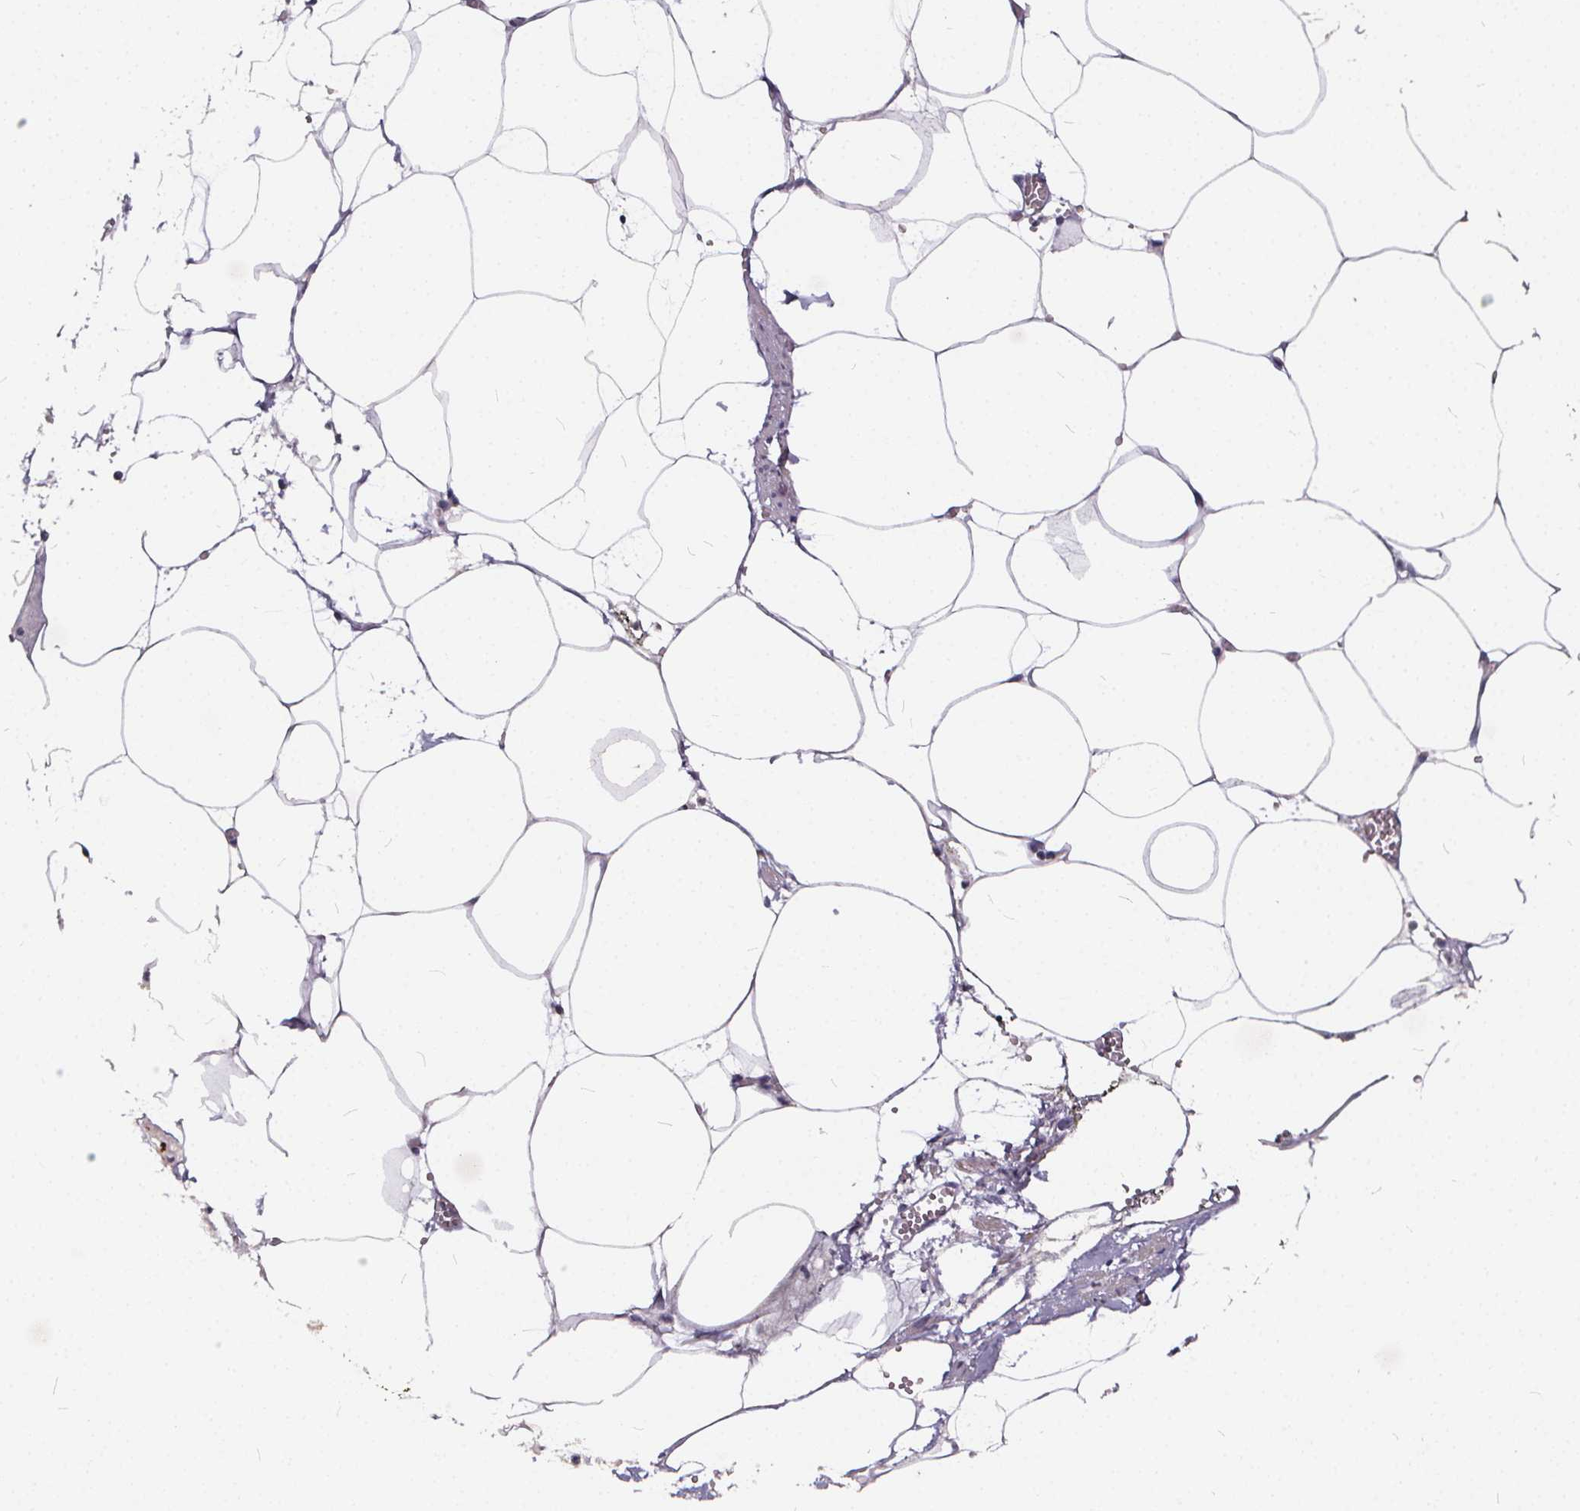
{"staining": {"intensity": "negative", "quantity": "none", "location": "none"}, "tissue": "adipose tissue", "cell_type": "Adipocytes", "image_type": "normal", "snomed": [{"axis": "morphology", "description": "Normal tissue, NOS"}, {"axis": "topography", "description": "Adipose tissue"}, {"axis": "topography", "description": "Pancreas"}, {"axis": "topography", "description": "Peripheral nerve tissue"}], "caption": "An immunohistochemistry image of normal adipose tissue is shown. There is no staining in adipocytes of adipose tissue. (DAB (3,3'-diaminobenzidine) immunohistochemistry (IHC) visualized using brightfield microscopy, high magnification).", "gene": "TSPAN14", "patient": {"sex": "female", "age": 58}}